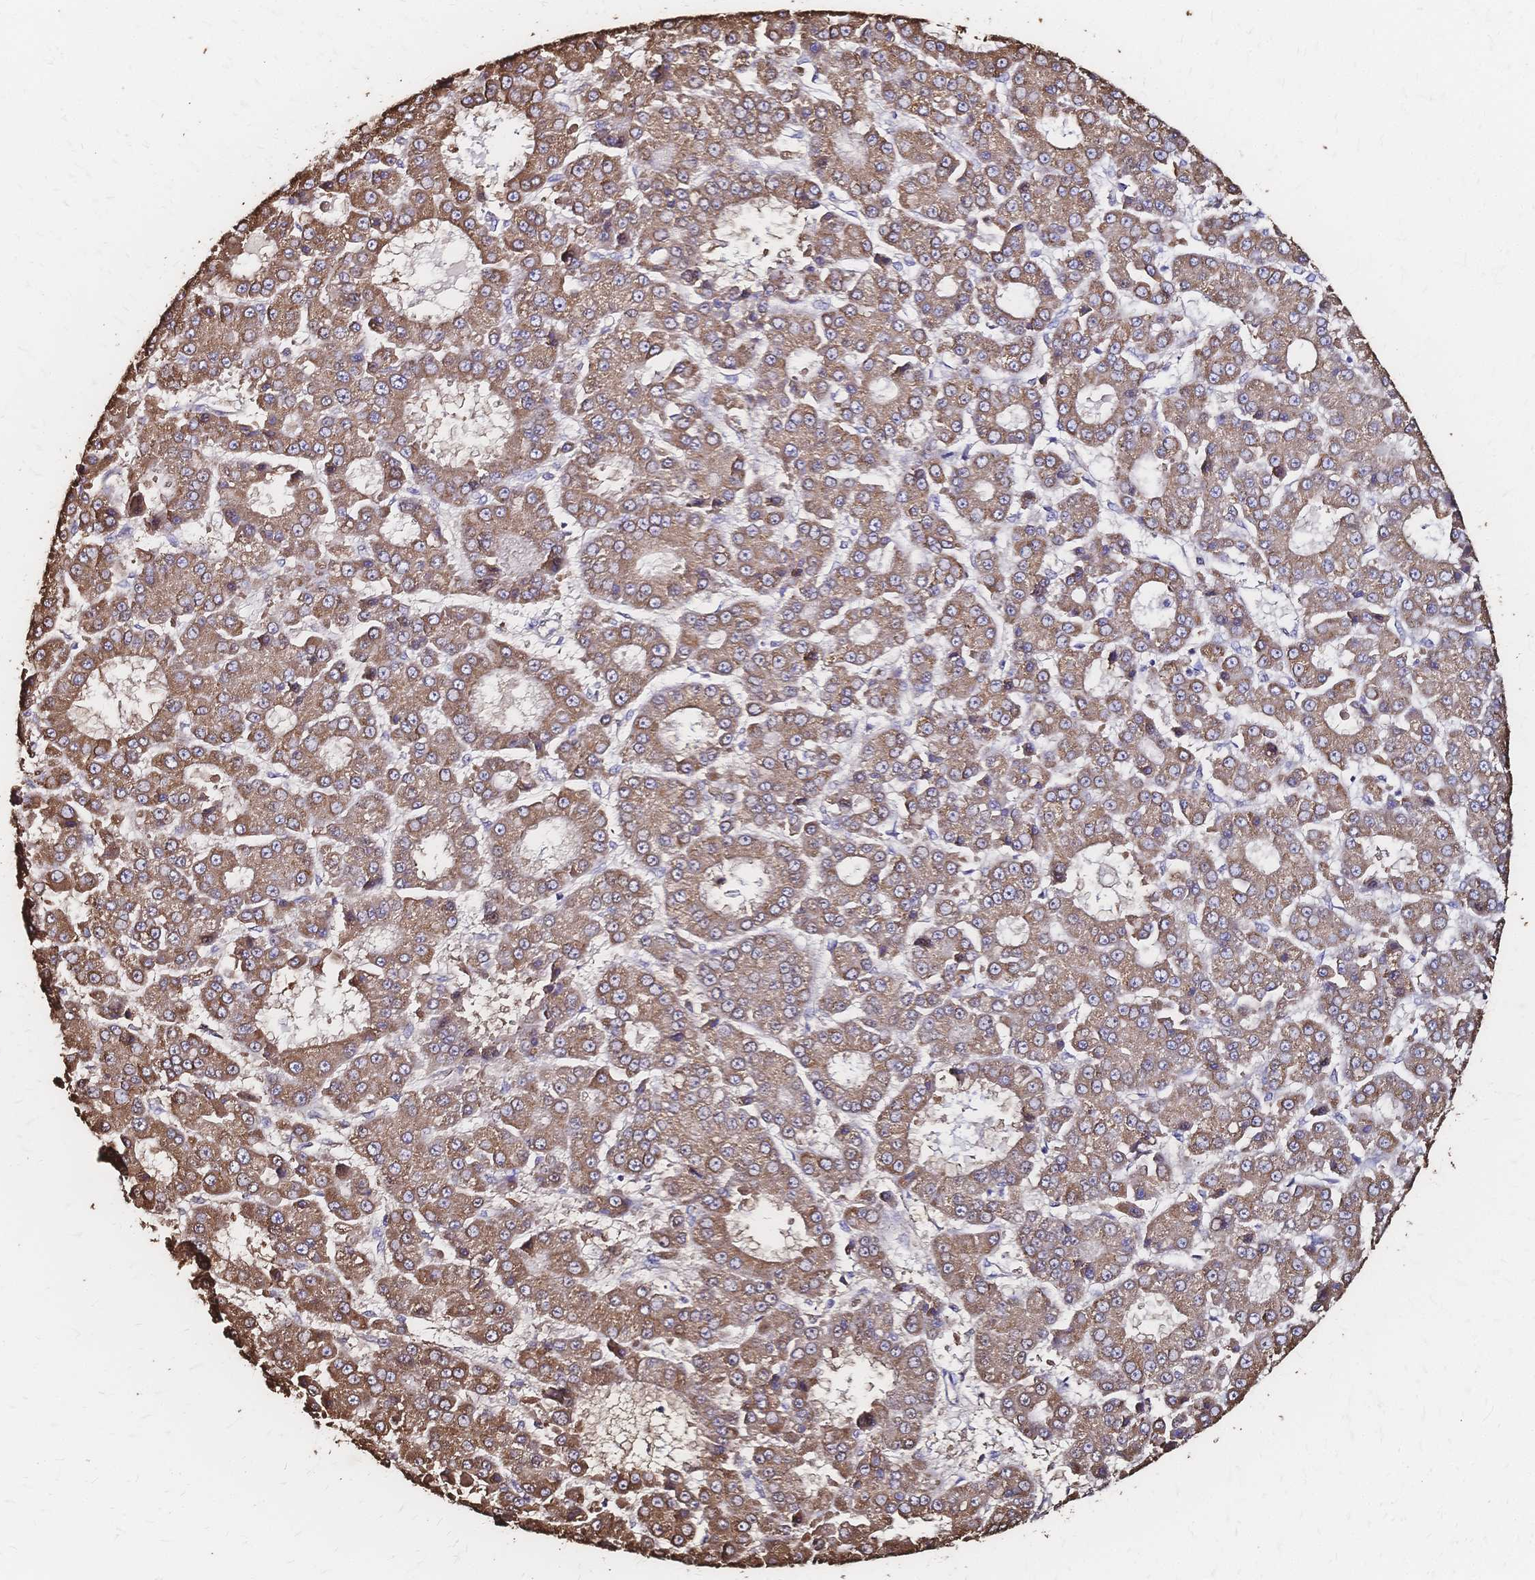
{"staining": {"intensity": "moderate", "quantity": ">75%", "location": "cytoplasmic/membranous"}, "tissue": "liver cancer", "cell_type": "Tumor cells", "image_type": "cancer", "snomed": [{"axis": "morphology", "description": "Carcinoma, Hepatocellular, NOS"}, {"axis": "topography", "description": "Liver"}], "caption": "About >75% of tumor cells in human hepatocellular carcinoma (liver) show moderate cytoplasmic/membranous protein staining as visualized by brown immunohistochemical staining.", "gene": "SLC5A1", "patient": {"sex": "male", "age": 70}}